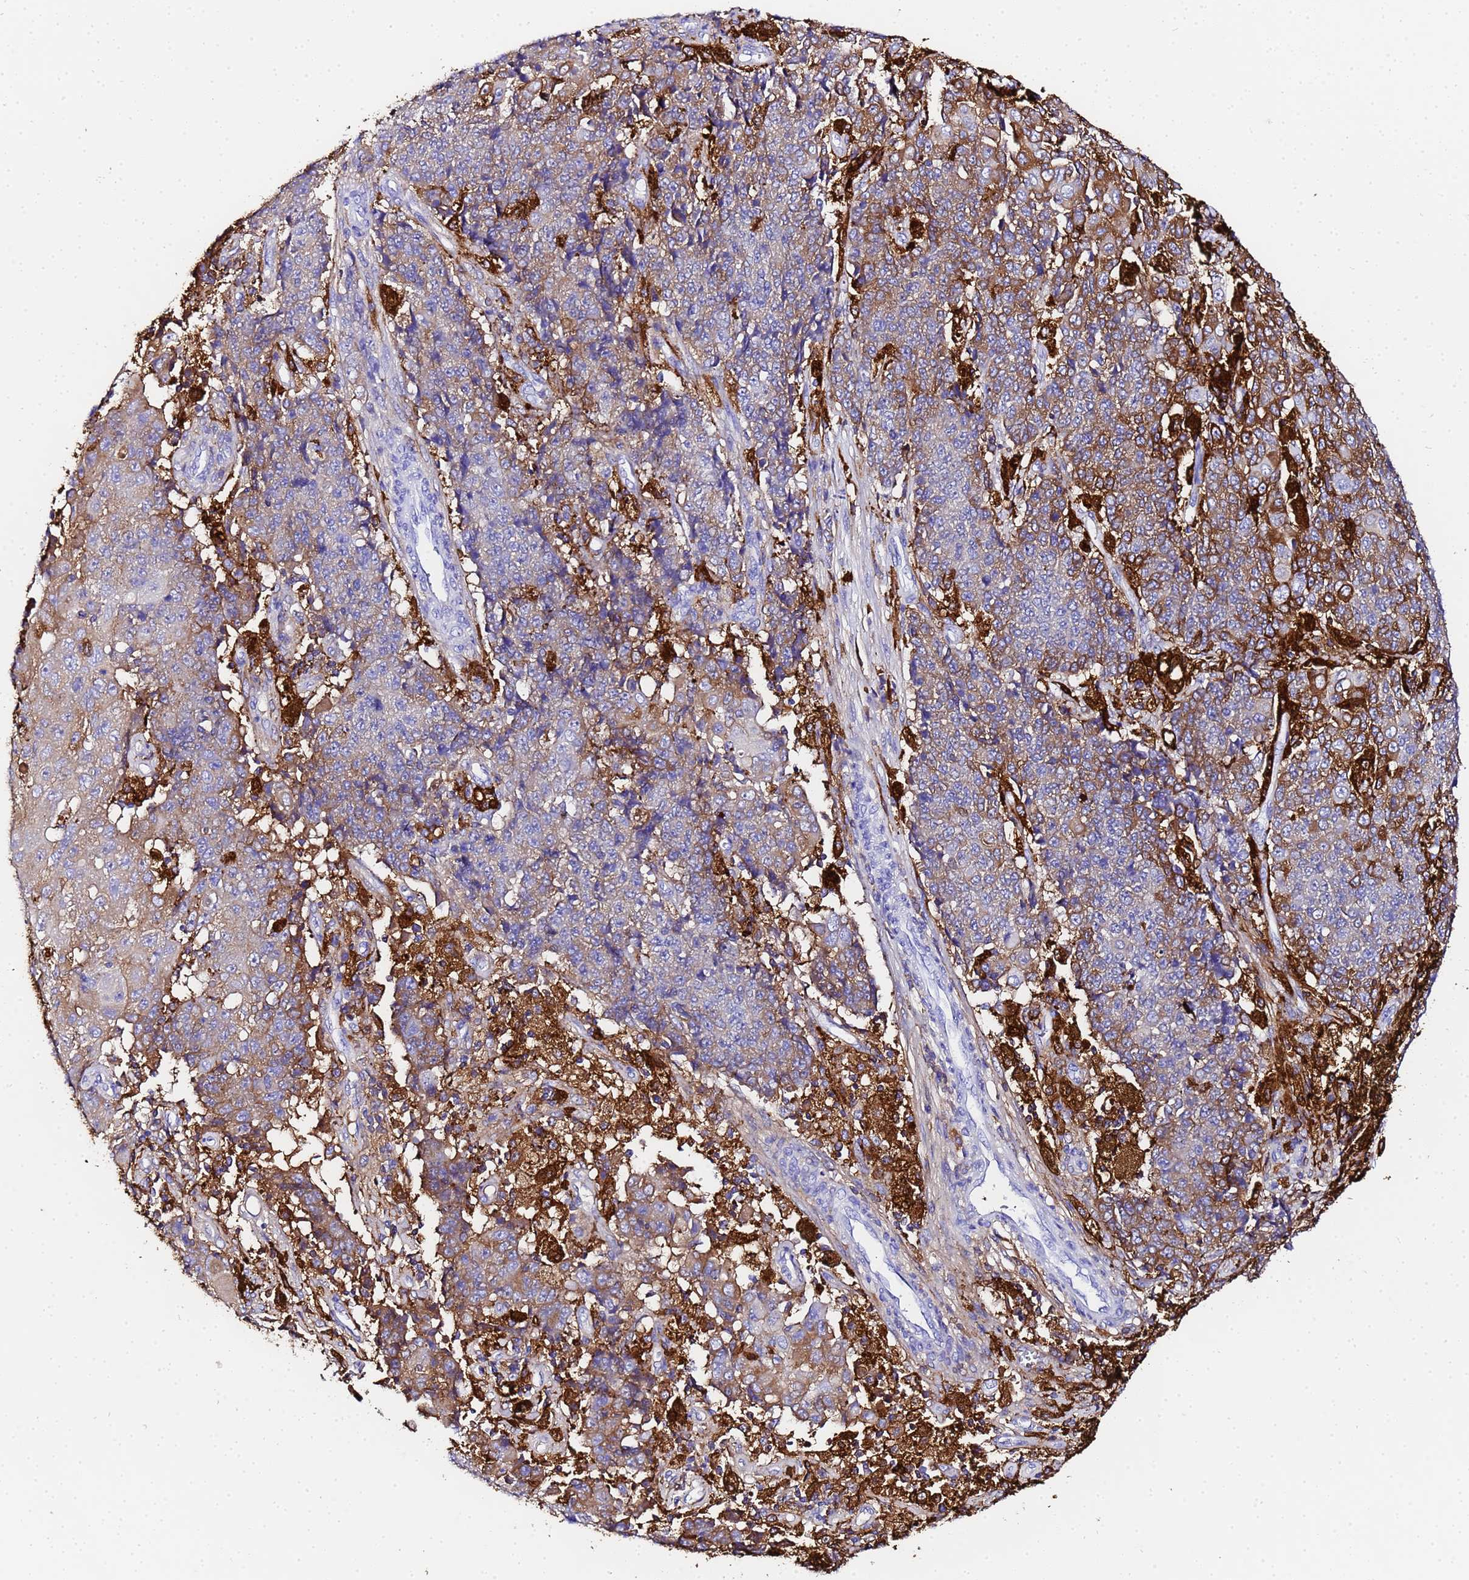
{"staining": {"intensity": "moderate", "quantity": "25%-75%", "location": "cytoplasmic/membranous"}, "tissue": "ovarian cancer", "cell_type": "Tumor cells", "image_type": "cancer", "snomed": [{"axis": "morphology", "description": "Carcinoma, endometroid"}, {"axis": "topography", "description": "Ovary"}], "caption": "High-magnification brightfield microscopy of ovarian cancer (endometroid carcinoma) stained with DAB (brown) and counterstained with hematoxylin (blue). tumor cells exhibit moderate cytoplasmic/membranous staining is present in approximately25%-75% of cells. The protein is stained brown, and the nuclei are stained in blue (DAB (3,3'-diaminobenzidine) IHC with brightfield microscopy, high magnification).", "gene": "FTL", "patient": {"sex": "female", "age": 42}}